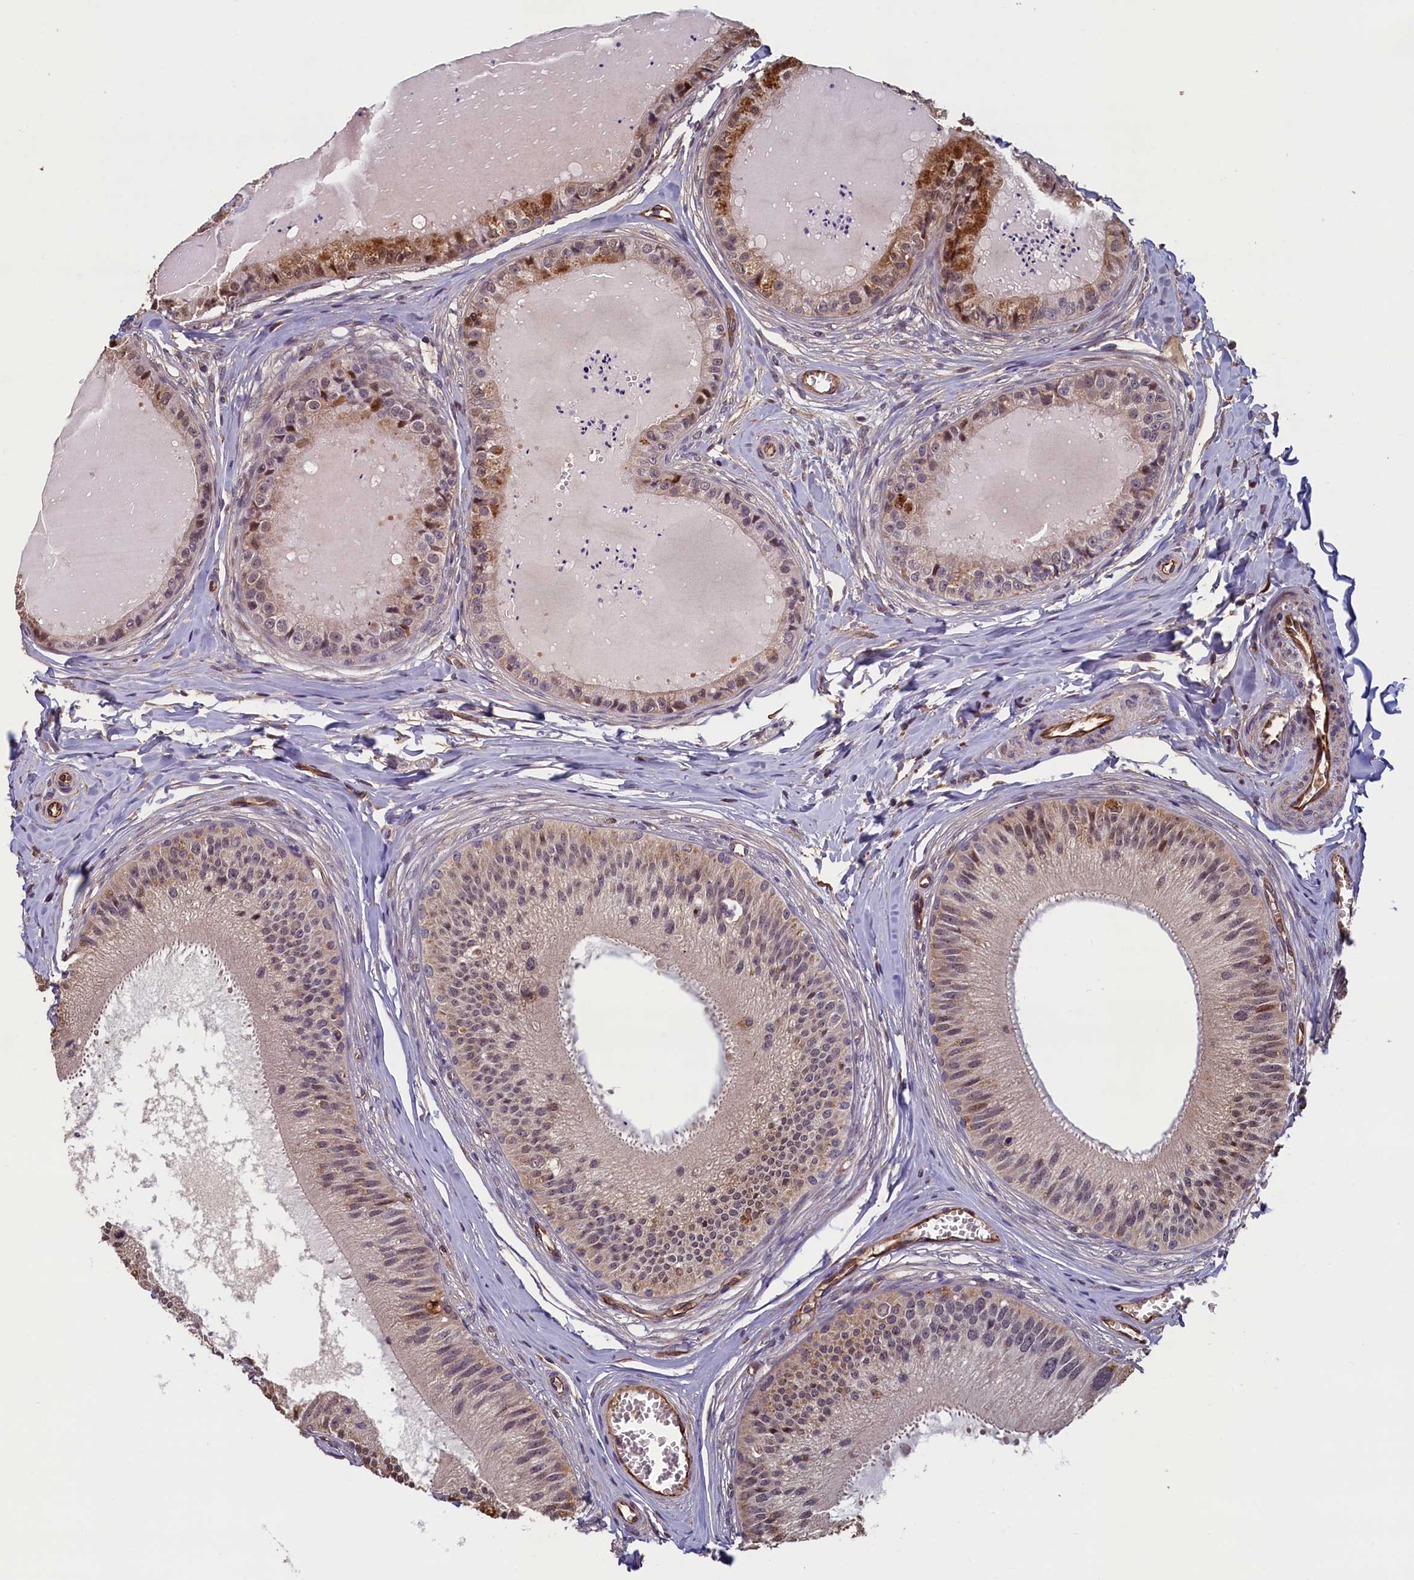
{"staining": {"intensity": "moderate", "quantity": "<25%", "location": "cytoplasmic/membranous,nuclear"}, "tissue": "epididymis", "cell_type": "Glandular cells", "image_type": "normal", "snomed": [{"axis": "morphology", "description": "Normal tissue, NOS"}, {"axis": "topography", "description": "Epididymis"}], "caption": "Glandular cells display low levels of moderate cytoplasmic/membranous,nuclear staining in about <25% of cells in benign human epididymis. Ihc stains the protein in brown and the nuclei are stained blue.", "gene": "ACSBG1", "patient": {"sex": "male", "age": 31}}